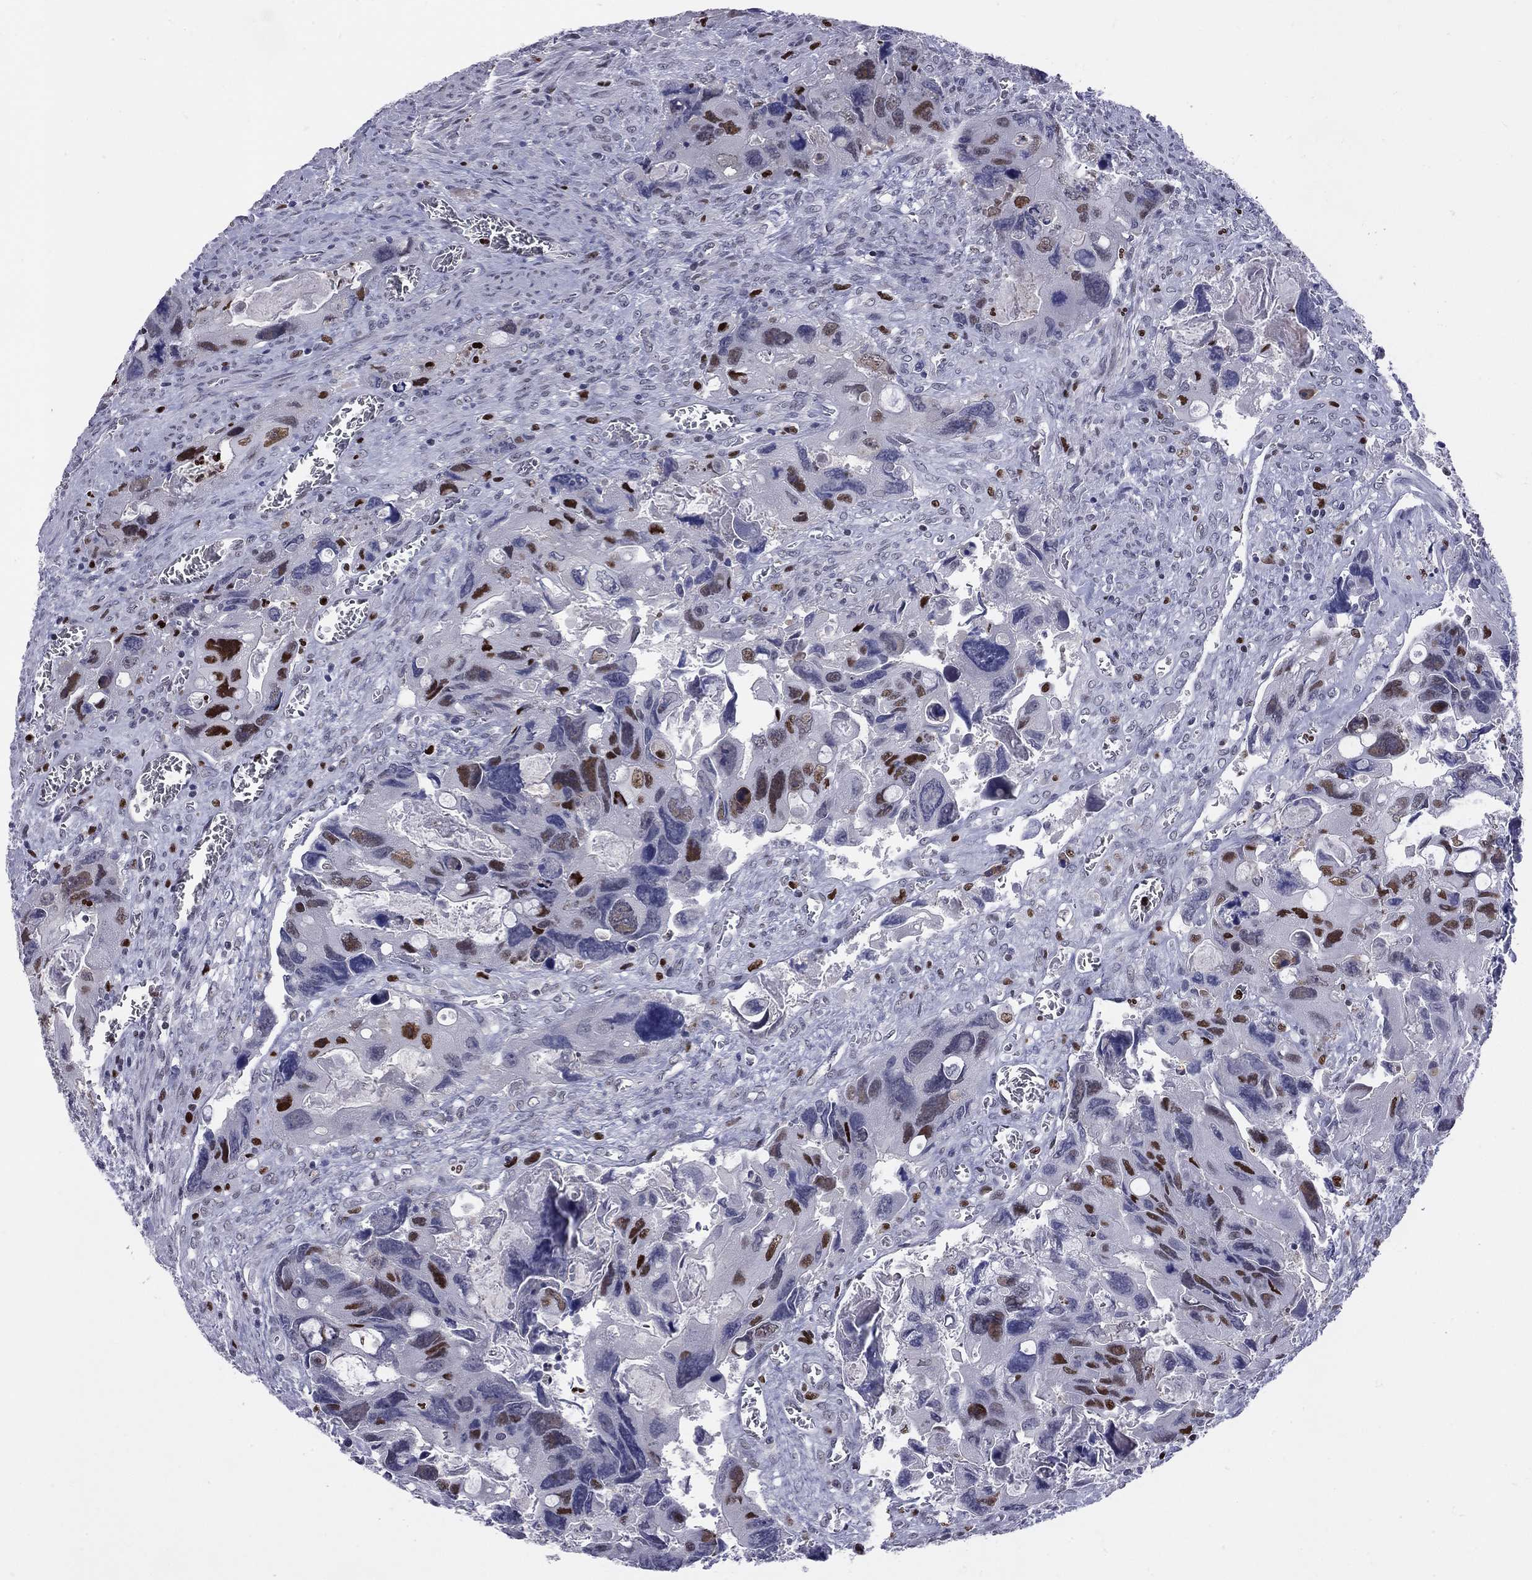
{"staining": {"intensity": "strong", "quantity": "25%-75%", "location": "nuclear"}, "tissue": "colorectal cancer", "cell_type": "Tumor cells", "image_type": "cancer", "snomed": [{"axis": "morphology", "description": "Adenocarcinoma, NOS"}, {"axis": "topography", "description": "Rectum"}], "caption": "Protein expression analysis of adenocarcinoma (colorectal) exhibits strong nuclear positivity in approximately 25%-75% of tumor cells.", "gene": "PCGF3", "patient": {"sex": "male", "age": 62}}